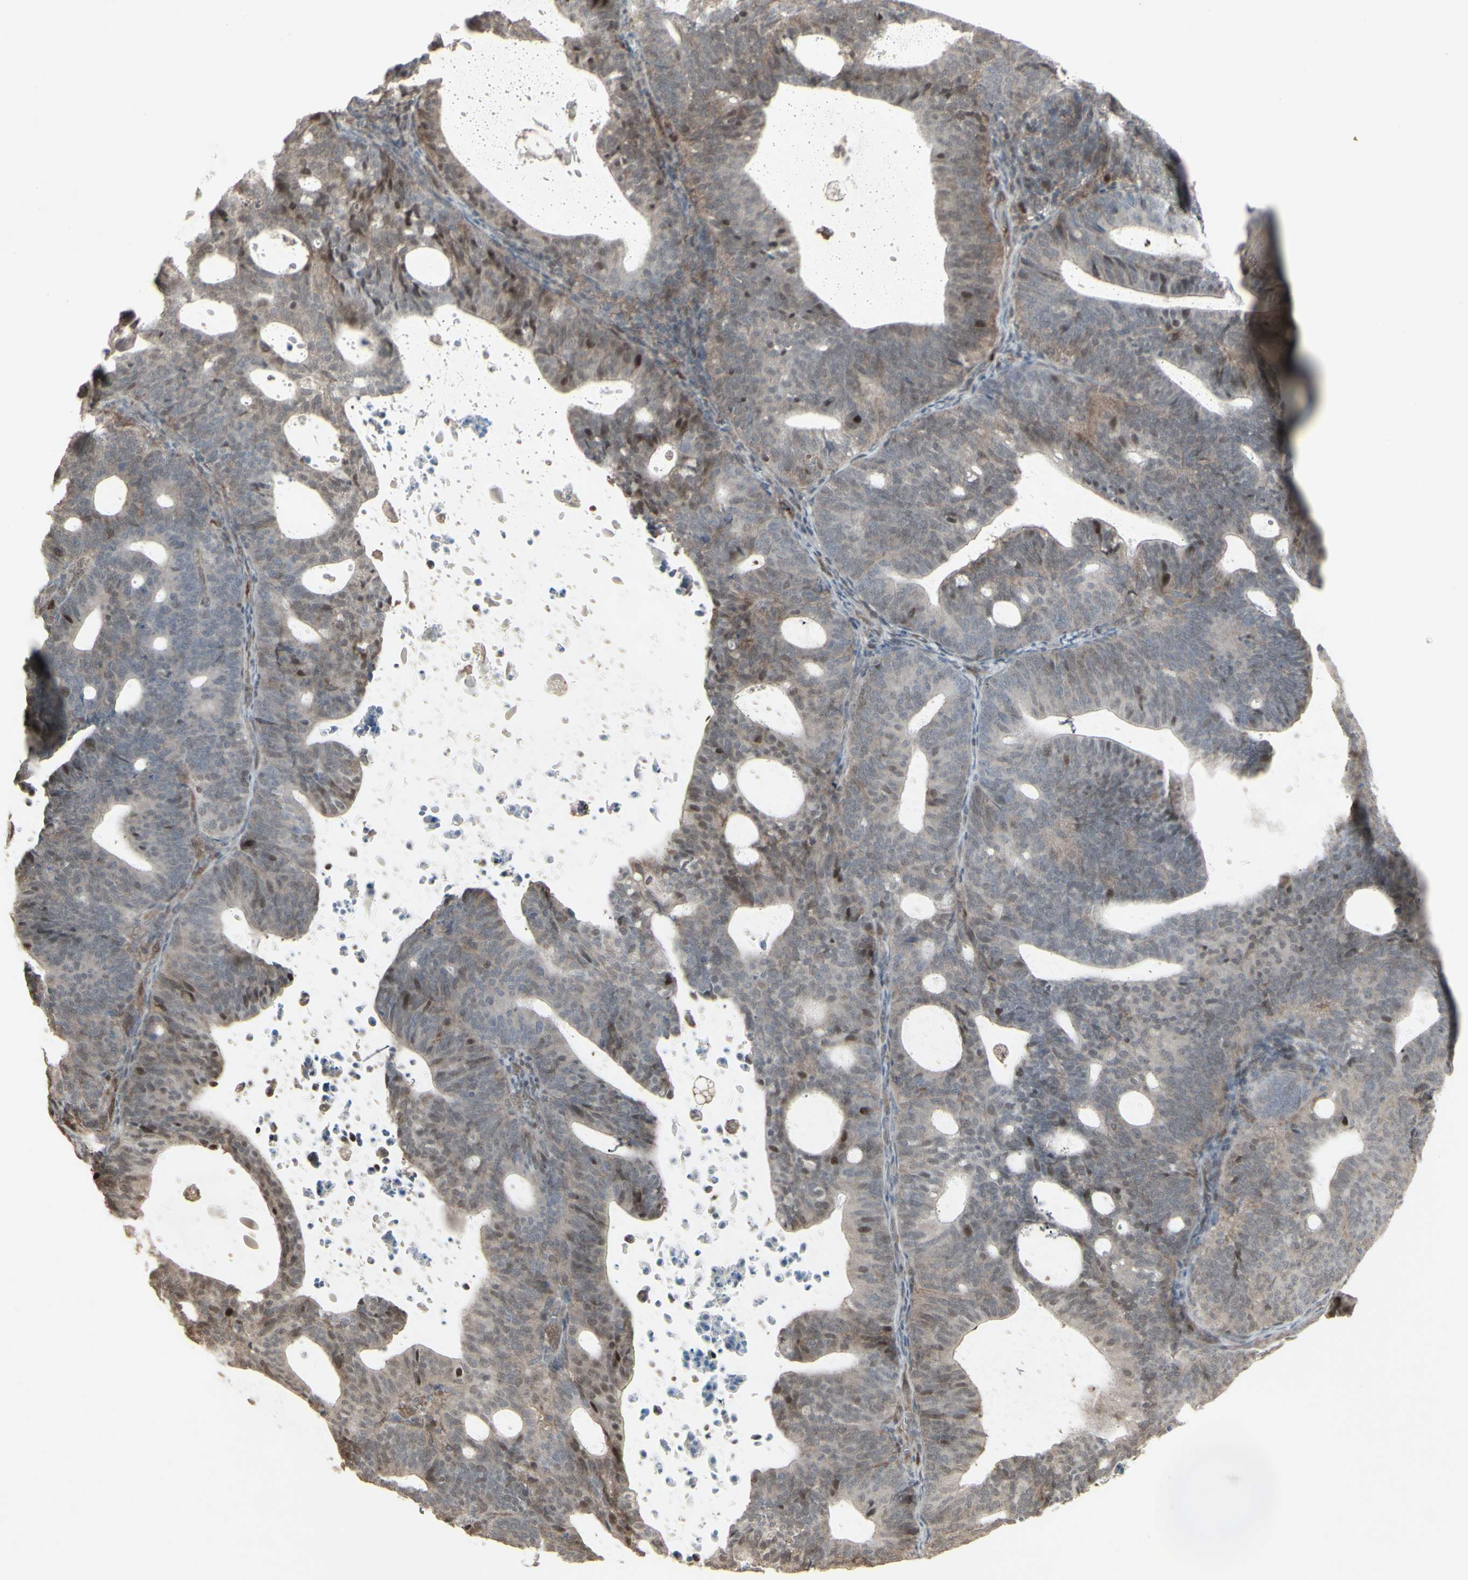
{"staining": {"intensity": "strong", "quantity": "<25%", "location": "nuclear"}, "tissue": "endometrial cancer", "cell_type": "Tumor cells", "image_type": "cancer", "snomed": [{"axis": "morphology", "description": "Adenocarcinoma, NOS"}, {"axis": "topography", "description": "Uterus"}], "caption": "Endometrial adenocarcinoma tissue shows strong nuclear positivity in approximately <25% of tumor cells, visualized by immunohistochemistry. The staining is performed using DAB brown chromogen to label protein expression. The nuclei are counter-stained blue using hematoxylin.", "gene": "CD33", "patient": {"sex": "female", "age": 83}}